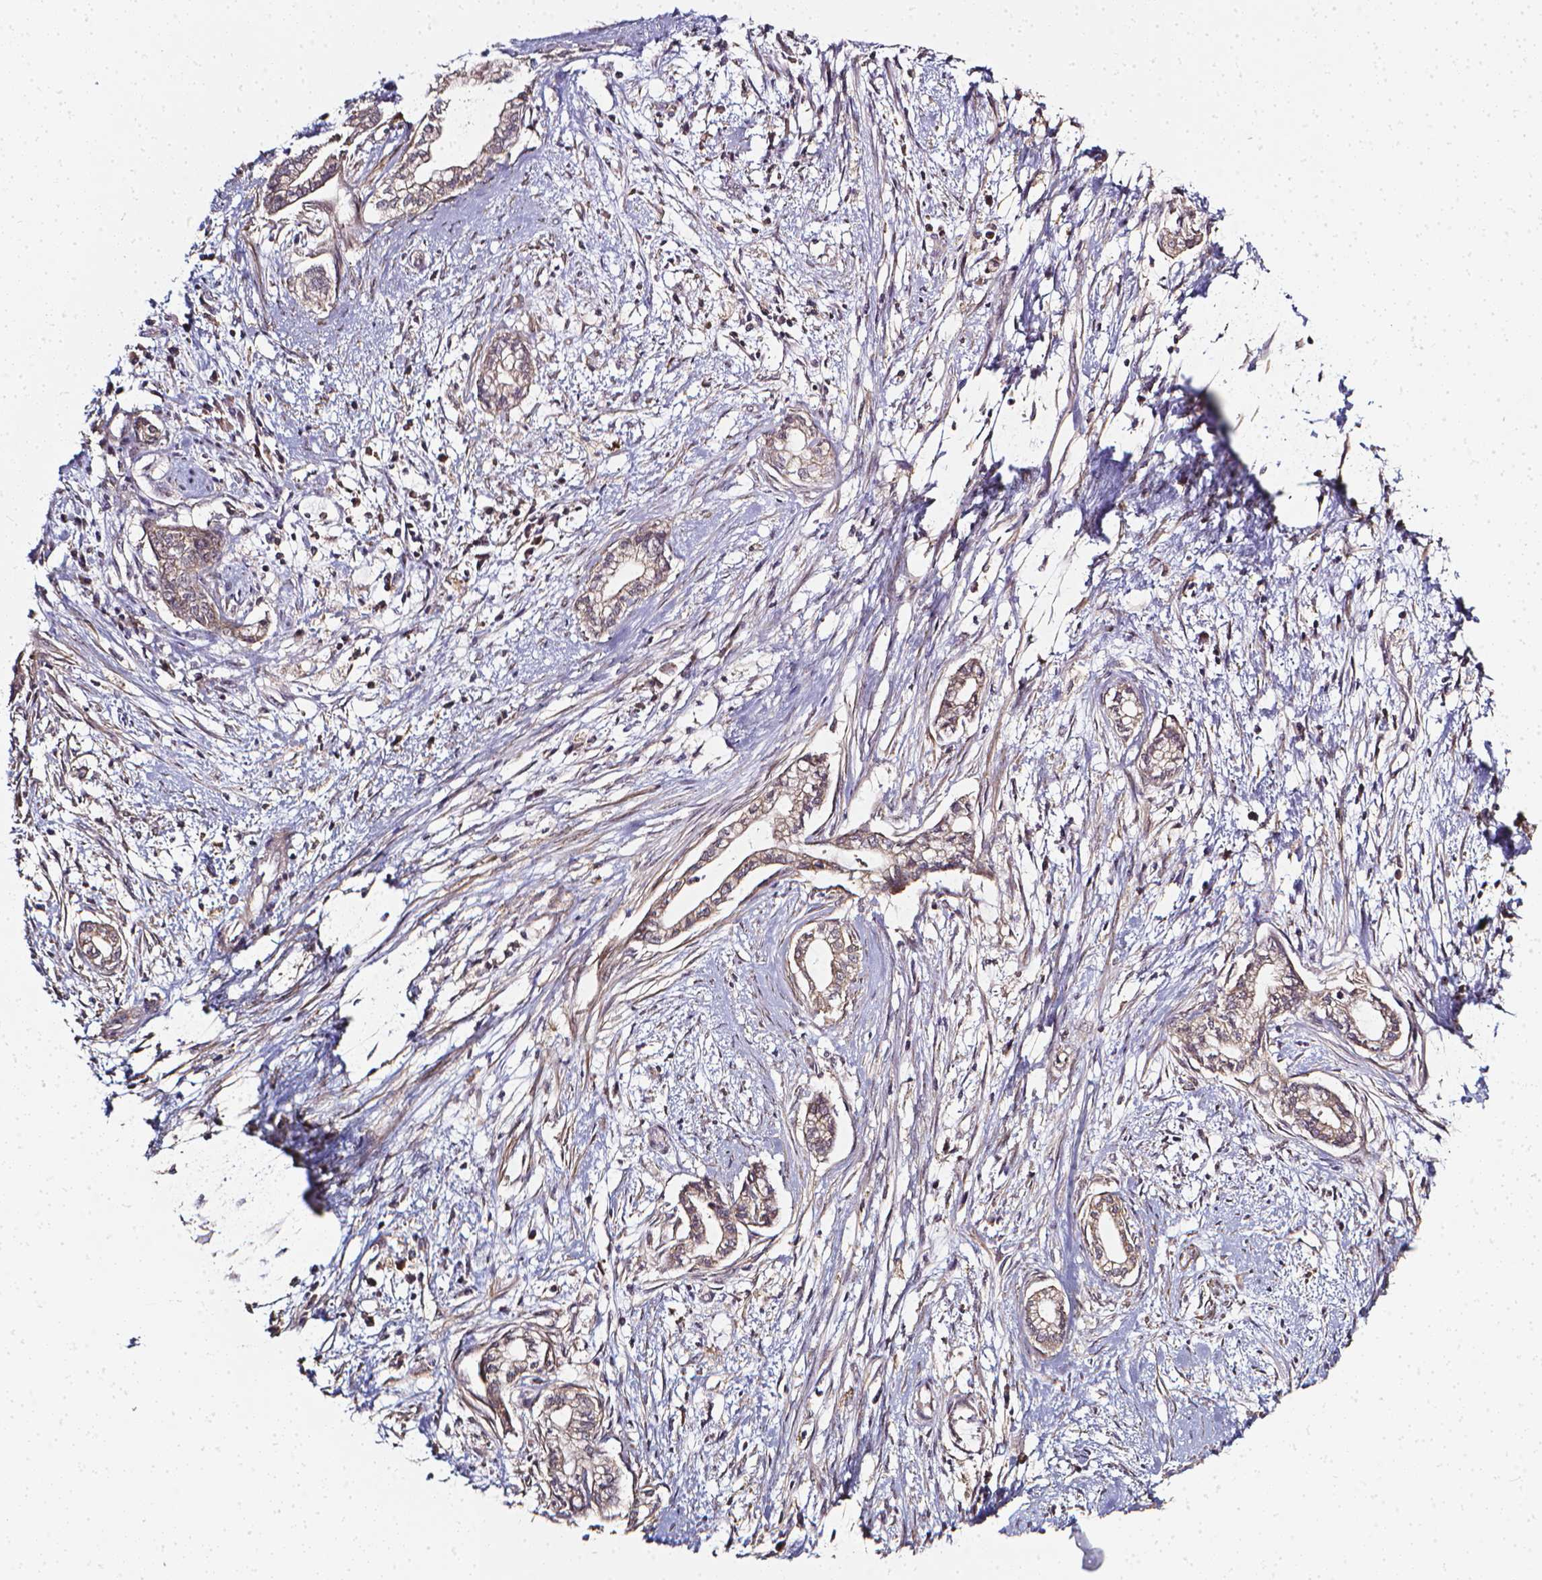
{"staining": {"intensity": "moderate", "quantity": ">75%", "location": "cytoplasmic/membranous"}, "tissue": "cervical cancer", "cell_type": "Tumor cells", "image_type": "cancer", "snomed": [{"axis": "morphology", "description": "Adenocarcinoma, NOS"}, {"axis": "topography", "description": "Cervix"}], "caption": "Human cervical adenocarcinoma stained with a protein marker shows moderate staining in tumor cells.", "gene": "PRAG1", "patient": {"sex": "female", "age": 62}}